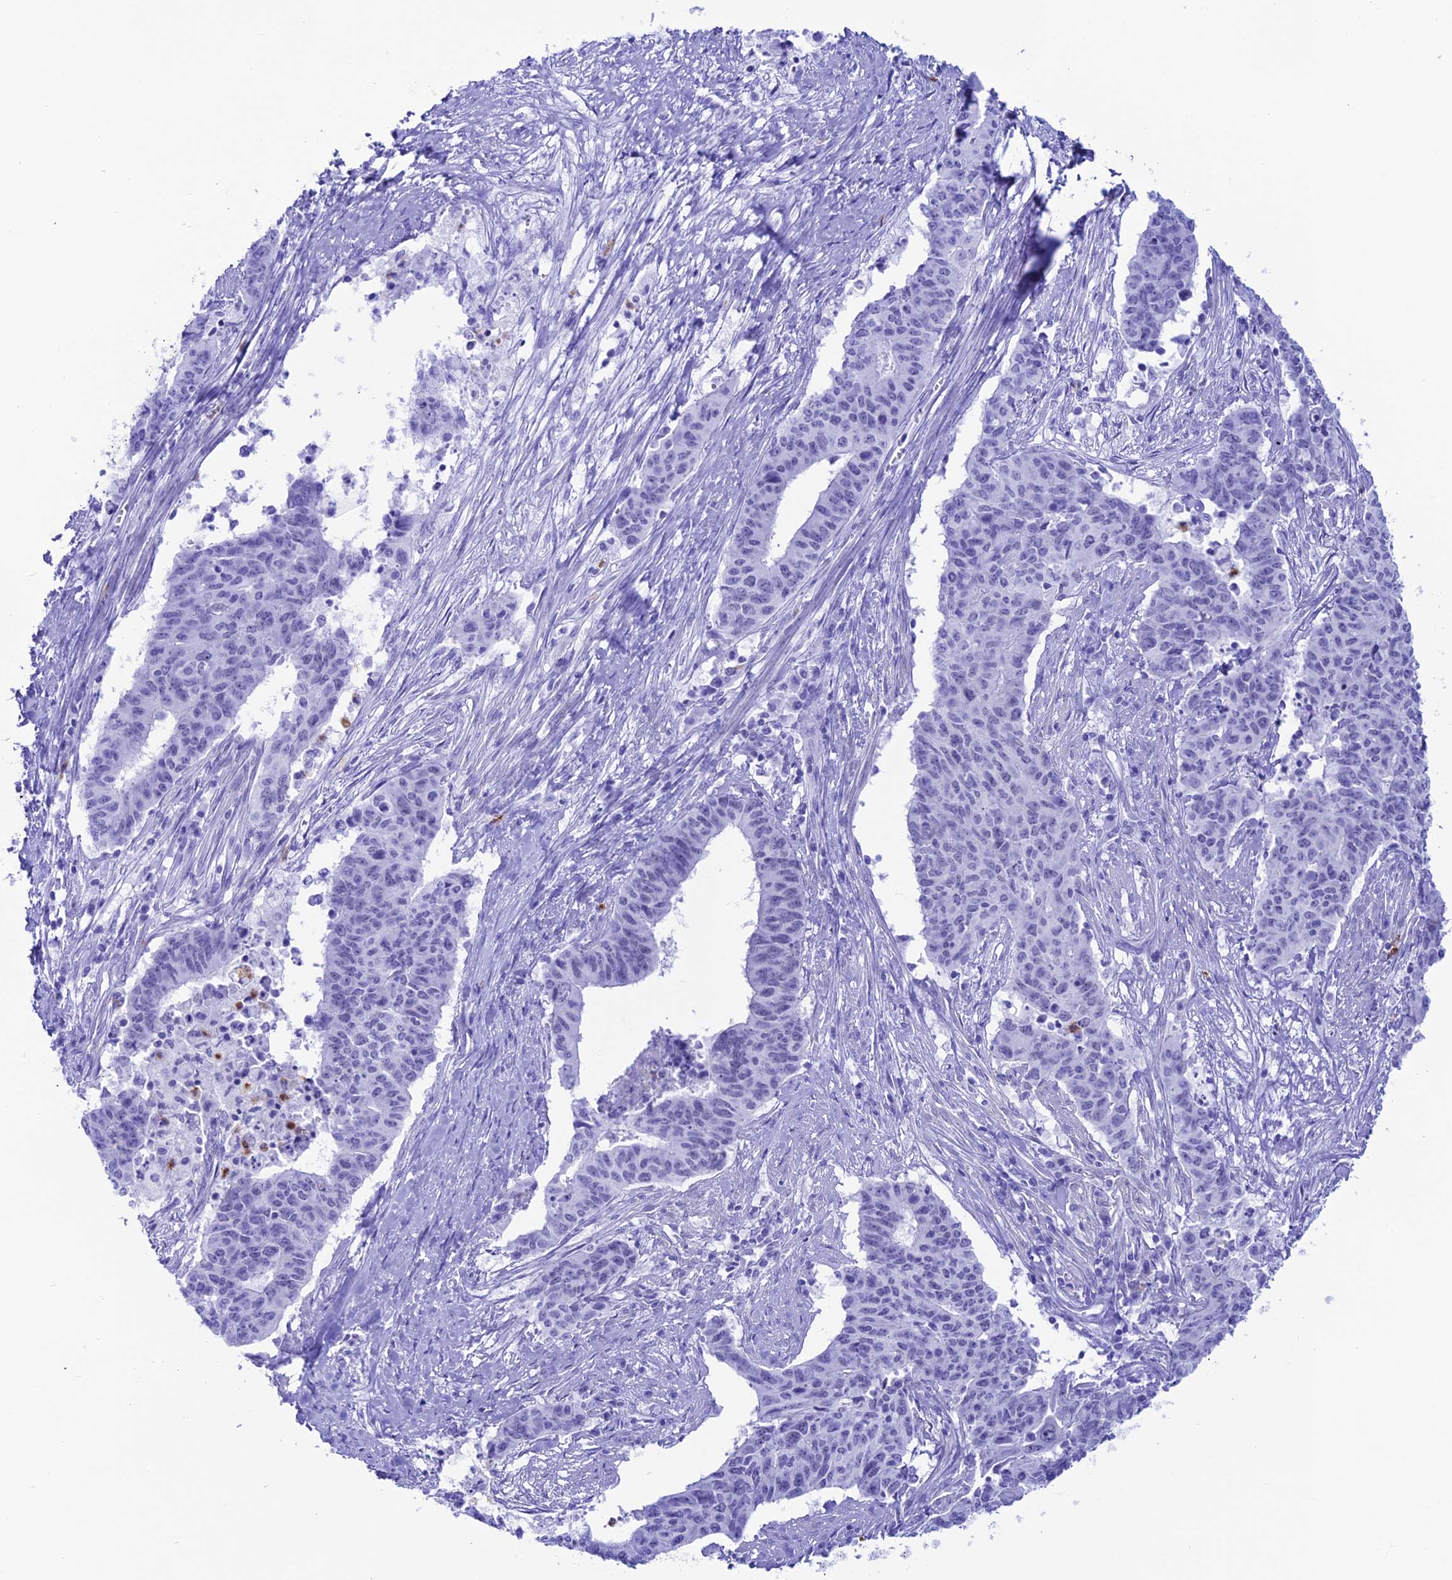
{"staining": {"intensity": "negative", "quantity": "none", "location": "none"}, "tissue": "endometrial cancer", "cell_type": "Tumor cells", "image_type": "cancer", "snomed": [{"axis": "morphology", "description": "Adenocarcinoma, NOS"}, {"axis": "topography", "description": "Endometrium"}], "caption": "Immunohistochemistry of human endometrial cancer (adenocarcinoma) exhibits no staining in tumor cells.", "gene": "COL6A6", "patient": {"sex": "female", "age": 59}}